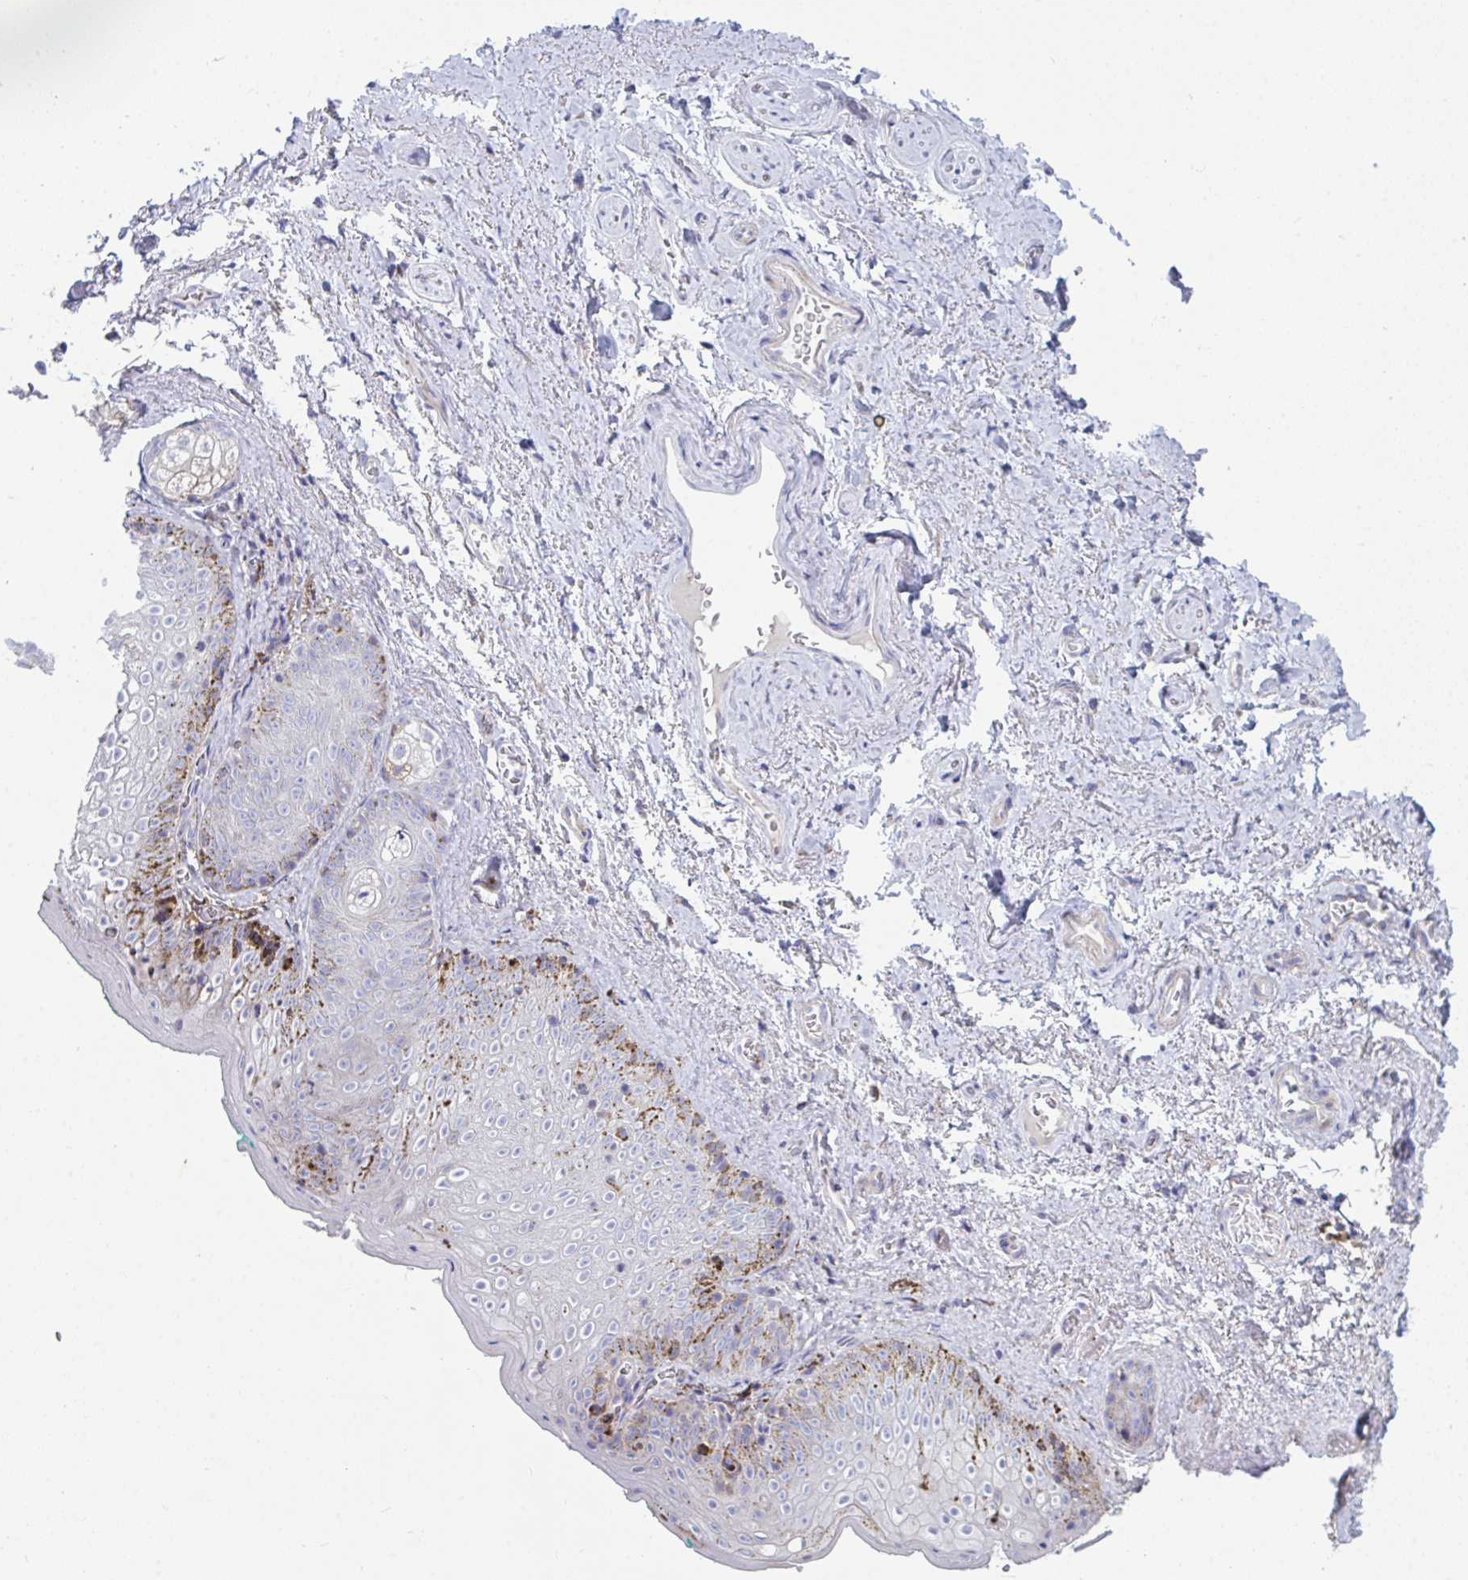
{"staining": {"intensity": "moderate", "quantity": "<25%", "location": "cytoplasmic/membranous"}, "tissue": "vagina", "cell_type": "Squamous epithelial cells", "image_type": "normal", "snomed": [{"axis": "morphology", "description": "Normal tissue, NOS"}, {"axis": "topography", "description": "Vulva"}, {"axis": "topography", "description": "Vagina"}, {"axis": "topography", "description": "Peripheral nerve tissue"}], "caption": "The photomicrograph reveals immunohistochemical staining of unremarkable vagina. There is moderate cytoplasmic/membranous expression is present in about <25% of squamous epithelial cells. (DAB (3,3'-diaminobenzidine) IHC with brightfield microscopy, high magnification).", "gene": "MYMK", "patient": {"sex": "female", "age": 66}}